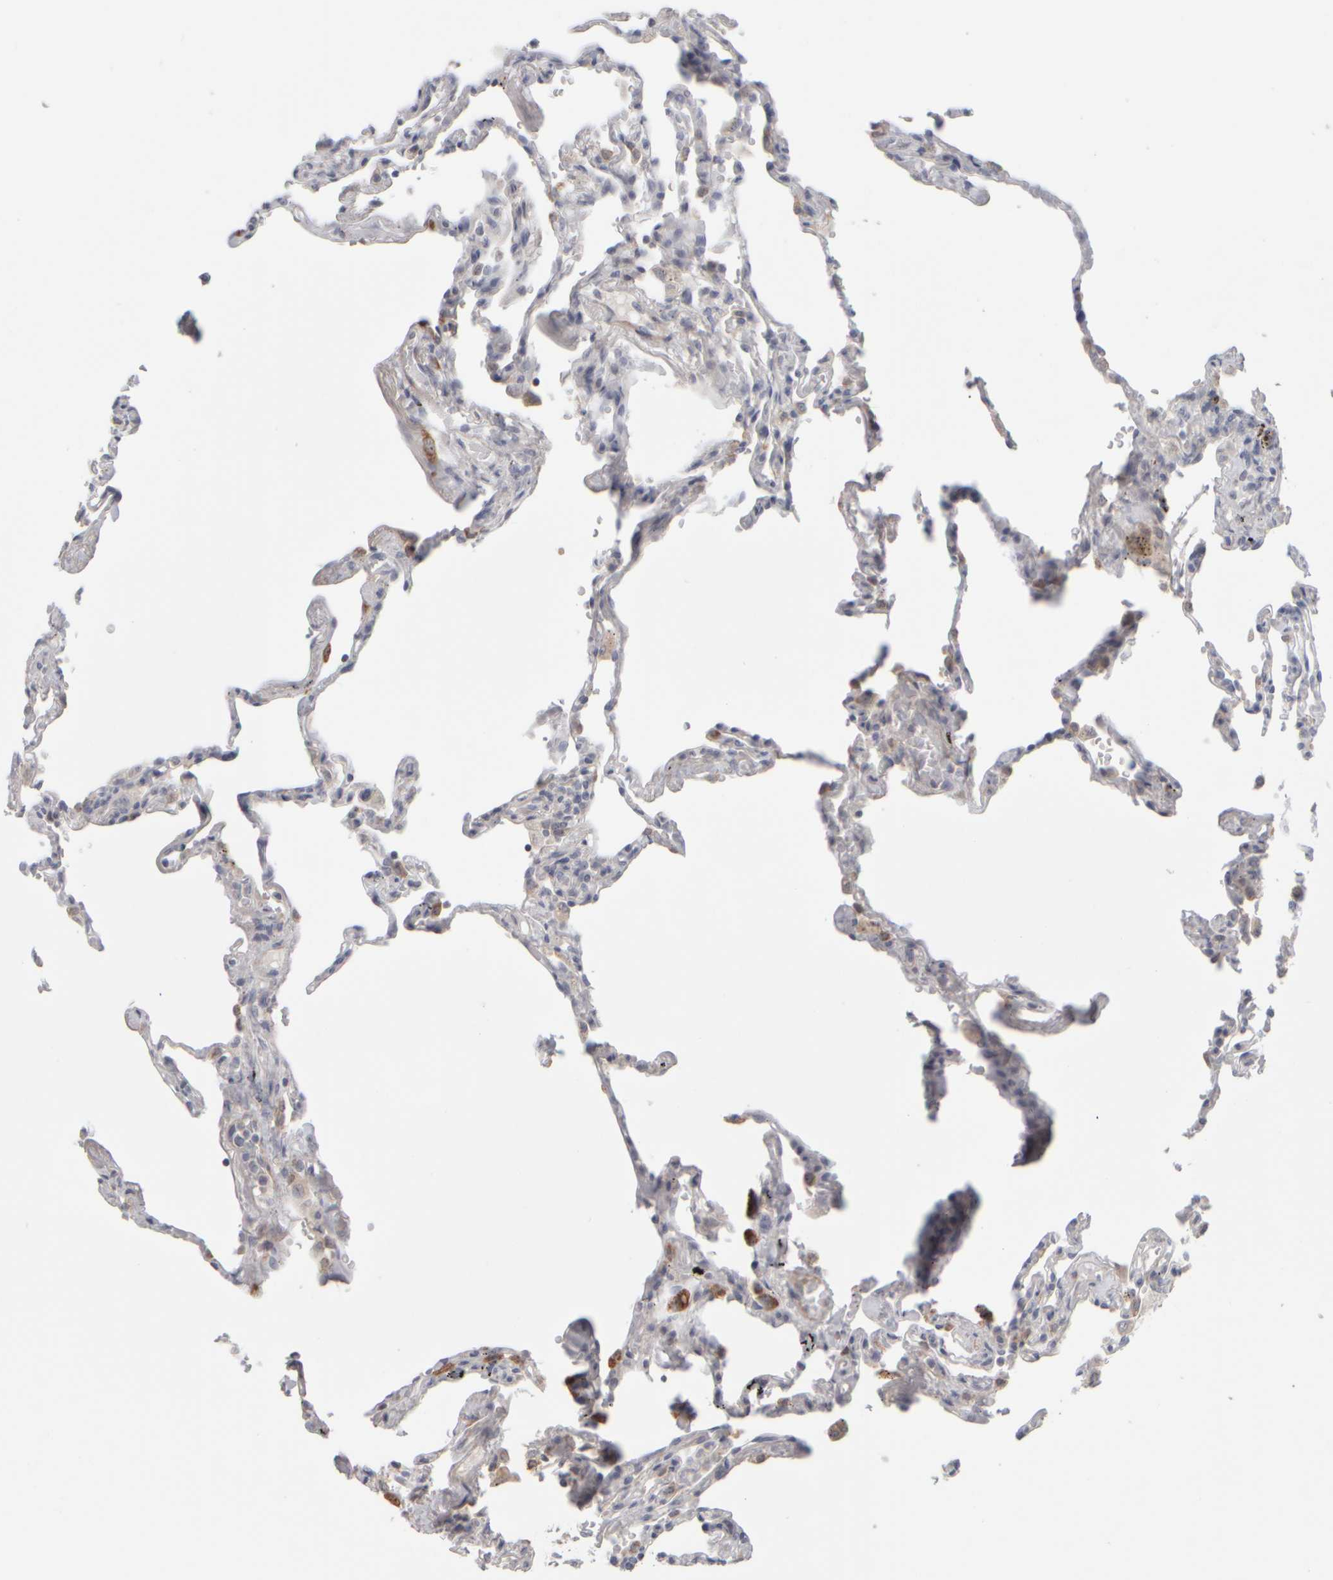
{"staining": {"intensity": "moderate", "quantity": "<25%", "location": "nuclear"}, "tissue": "lung", "cell_type": "Alveolar cells", "image_type": "normal", "snomed": [{"axis": "morphology", "description": "Normal tissue, NOS"}, {"axis": "topography", "description": "Lung"}], "caption": "The micrograph displays staining of benign lung, revealing moderate nuclear protein expression (brown color) within alveolar cells. Nuclei are stained in blue.", "gene": "DCXR", "patient": {"sex": "male", "age": 59}}